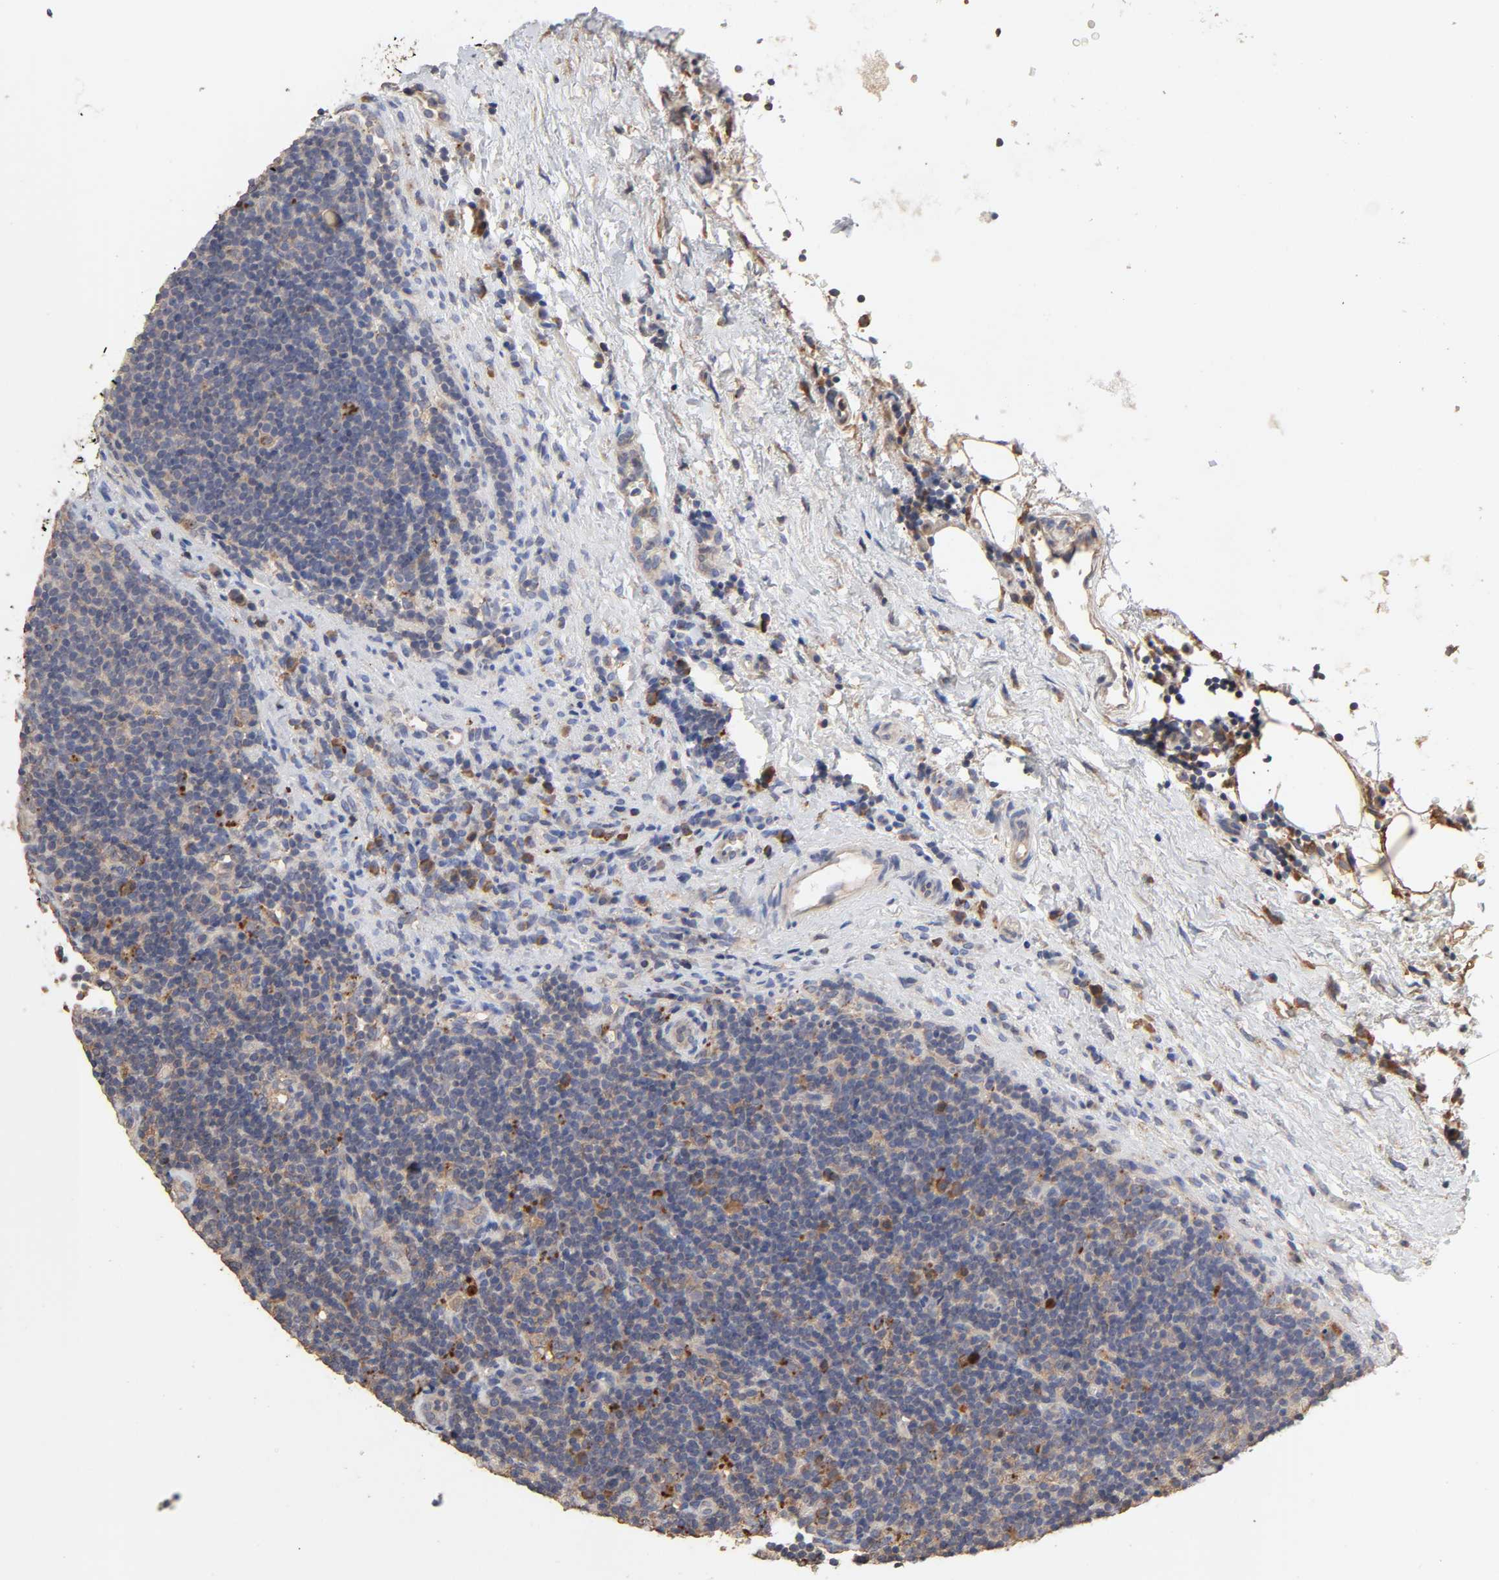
{"staining": {"intensity": "weak", "quantity": ">75%", "location": "cytoplasmic/membranous"}, "tissue": "lymphoma", "cell_type": "Tumor cells", "image_type": "cancer", "snomed": [{"axis": "morphology", "description": "Malignant lymphoma, non-Hodgkin's type, Low grade"}, {"axis": "topography", "description": "Lymph node"}], "caption": "This micrograph exhibits lymphoma stained with immunohistochemistry (IHC) to label a protein in brown. The cytoplasmic/membranous of tumor cells show weak positivity for the protein. Nuclei are counter-stained blue.", "gene": "EIF4G2", "patient": {"sex": "male", "age": 70}}